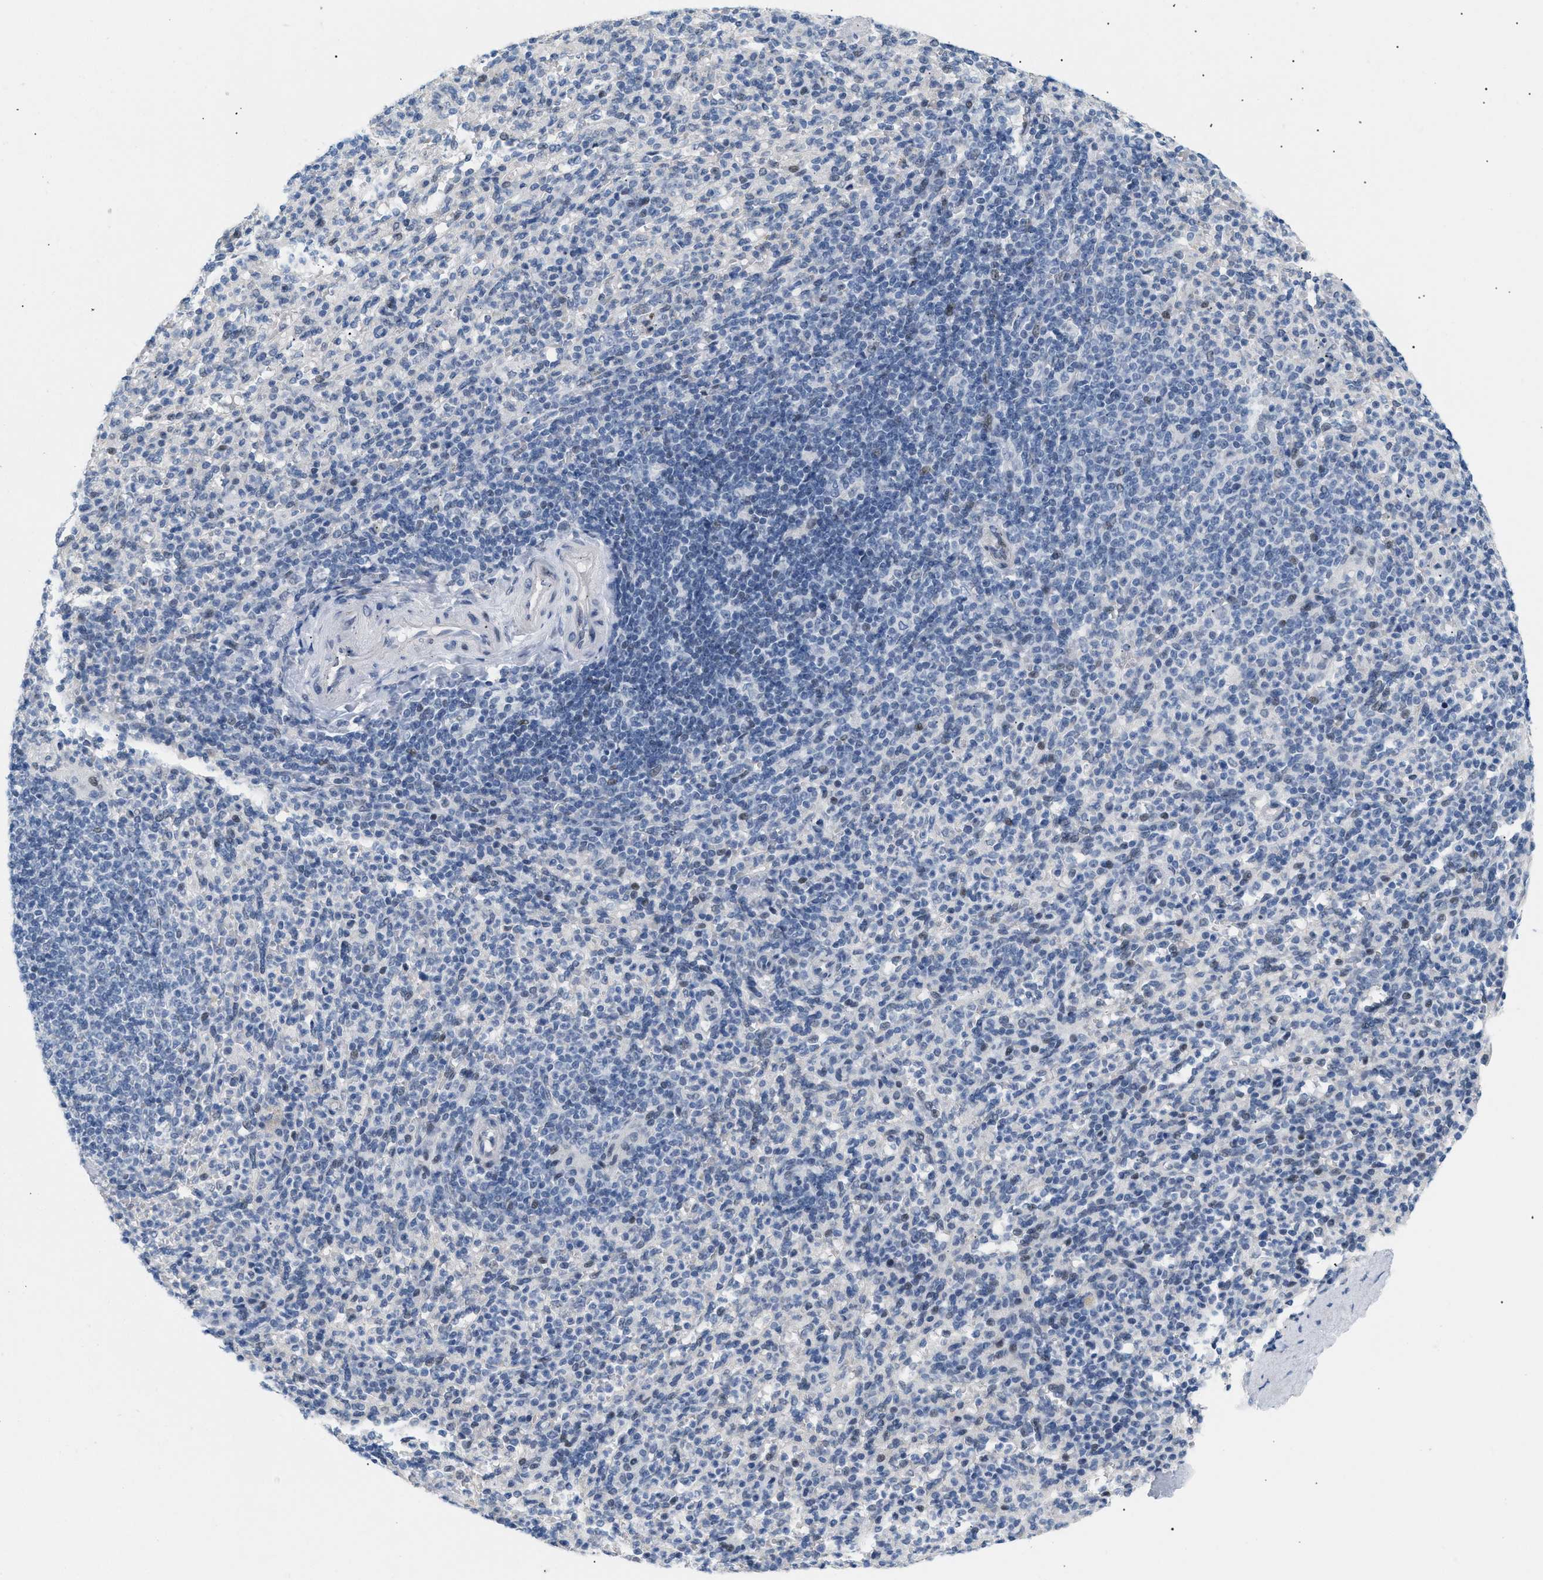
{"staining": {"intensity": "weak", "quantity": "25%-75%", "location": "cytoplasmic/membranous"}, "tissue": "spleen", "cell_type": "Cells in red pulp", "image_type": "normal", "snomed": [{"axis": "morphology", "description": "Normal tissue, NOS"}, {"axis": "topography", "description": "Spleen"}], "caption": "Brown immunohistochemical staining in unremarkable human spleen demonstrates weak cytoplasmic/membranous positivity in about 25%-75% of cells in red pulp. (DAB (3,3'-diaminobenzidine) IHC with brightfield microscopy, high magnification).", "gene": "PPARD", "patient": {"sex": "male", "age": 36}}